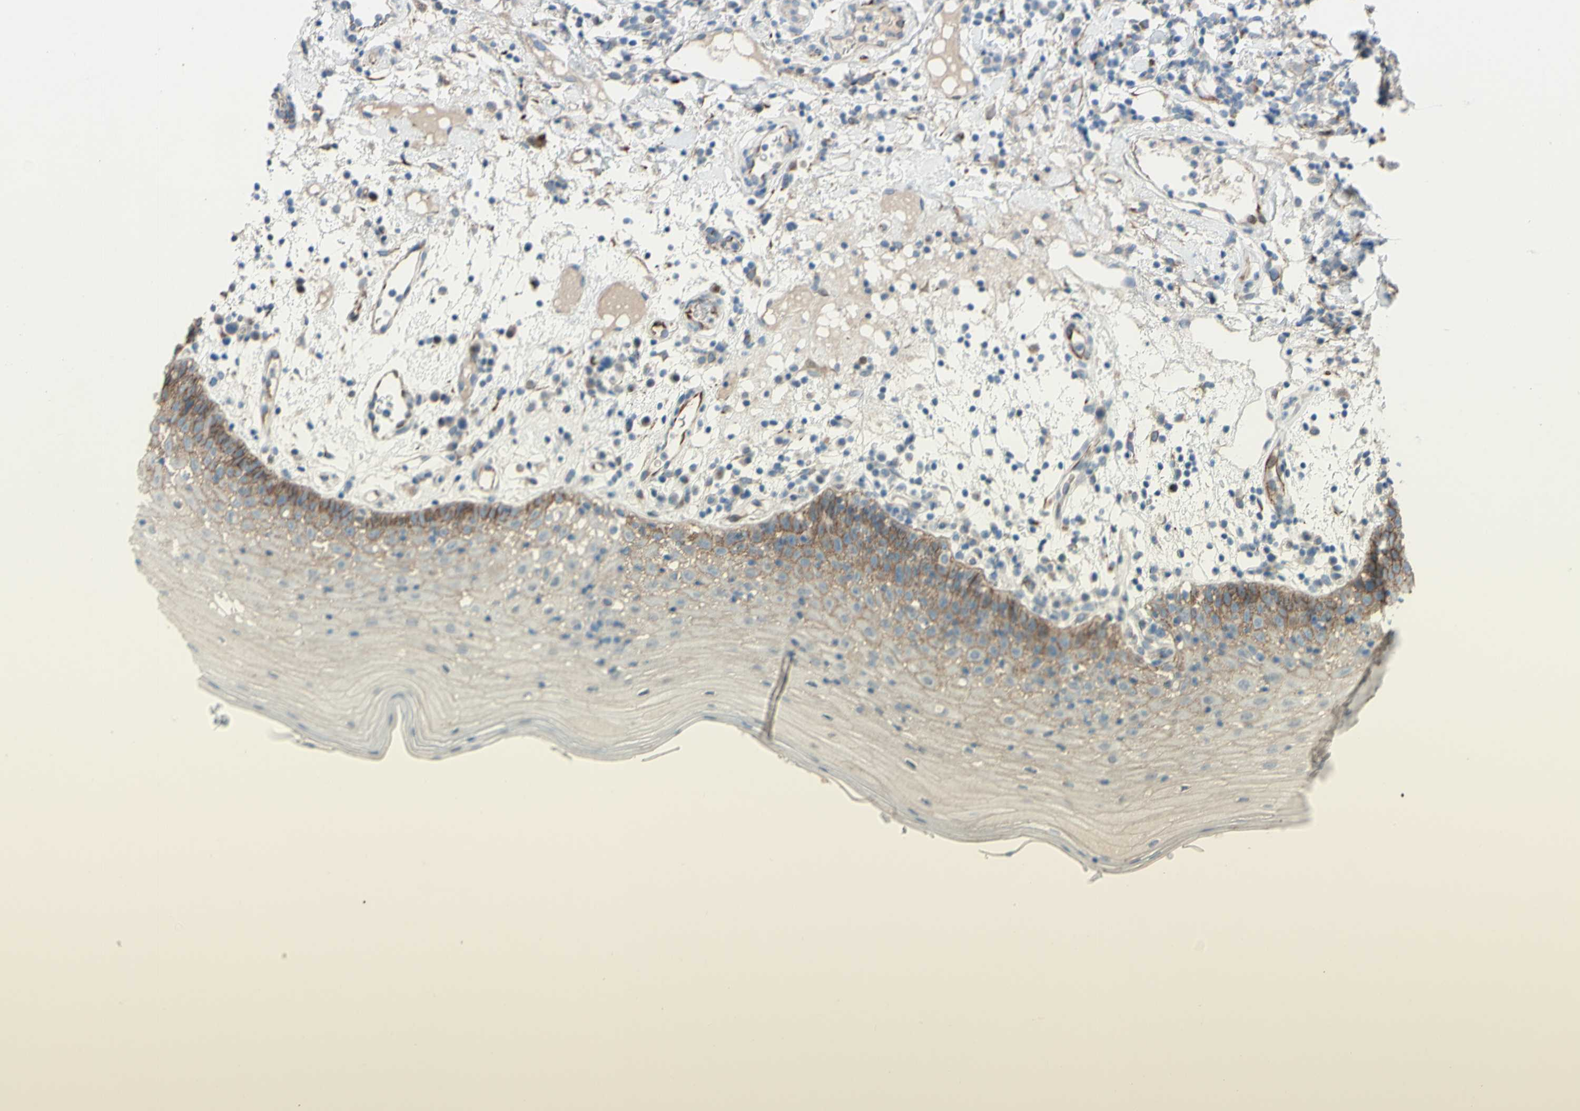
{"staining": {"intensity": "moderate", "quantity": "25%-75%", "location": "cytoplasmic/membranous"}, "tissue": "oral mucosa", "cell_type": "Squamous epithelial cells", "image_type": "normal", "snomed": [{"axis": "morphology", "description": "Normal tissue, NOS"}, {"axis": "morphology", "description": "Squamous cell carcinoma, NOS"}, {"axis": "topography", "description": "Skeletal muscle"}, {"axis": "topography", "description": "Oral tissue"}], "caption": "Oral mucosa was stained to show a protein in brown. There is medium levels of moderate cytoplasmic/membranous expression in about 25%-75% of squamous epithelial cells.", "gene": "CDCP1", "patient": {"sex": "male", "age": 71}}